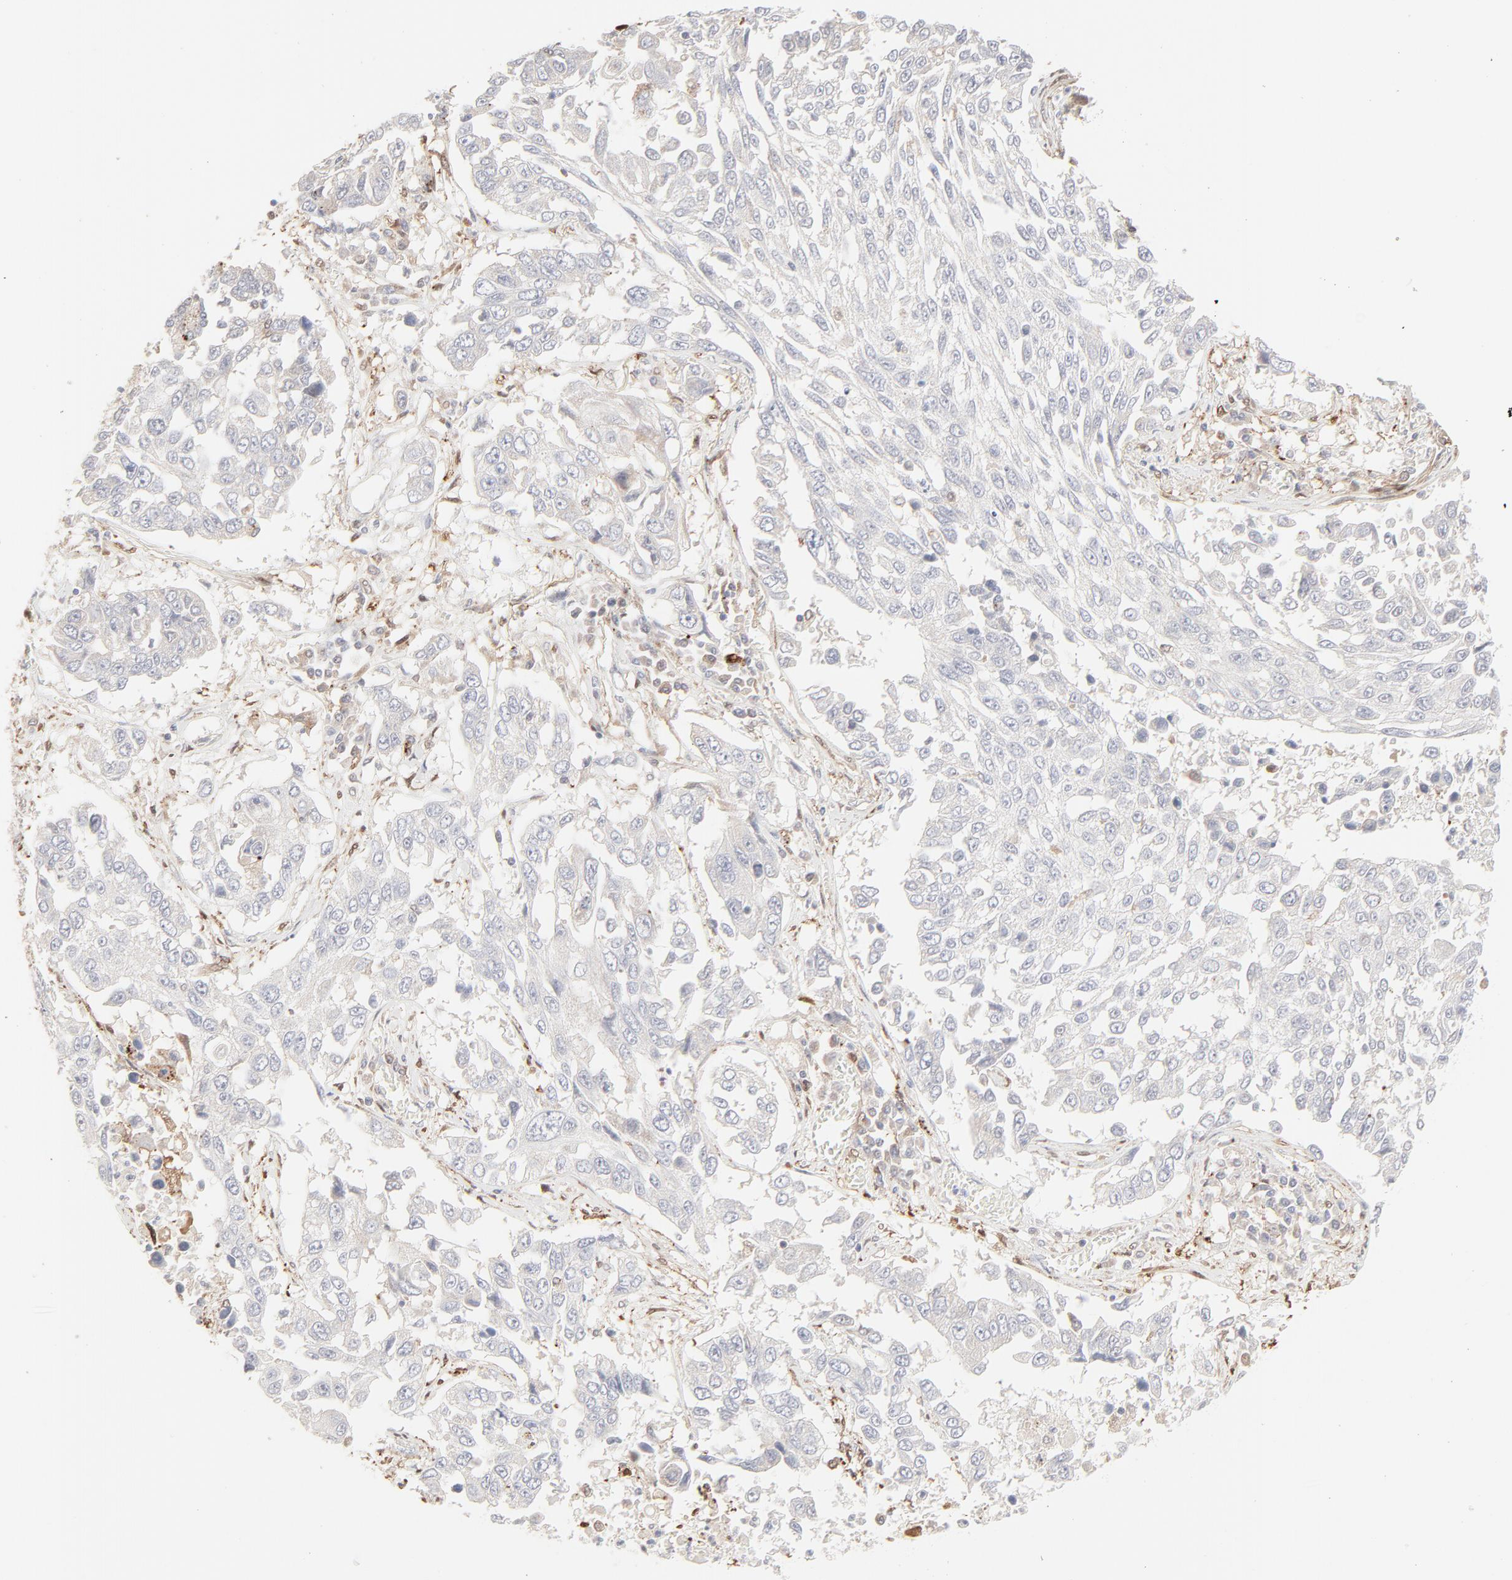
{"staining": {"intensity": "negative", "quantity": "none", "location": "none"}, "tissue": "lung cancer", "cell_type": "Tumor cells", "image_type": "cancer", "snomed": [{"axis": "morphology", "description": "Squamous cell carcinoma, NOS"}, {"axis": "topography", "description": "Lung"}], "caption": "Immunohistochemistry (IHC) photomicrograph of neoplastic tissue: human lung cancer (squamous cell carcinoma) stained with DAB shows no significant protein staining in tumor cells. (Stains: DAB (3,3'-diaminobenzidine) IHC with hematoxylin counter stain, Microscopy: brightfield microscopy at high magnification).", "gene": "LGALS2", "patient": {"sex": "male", "age": 71}}